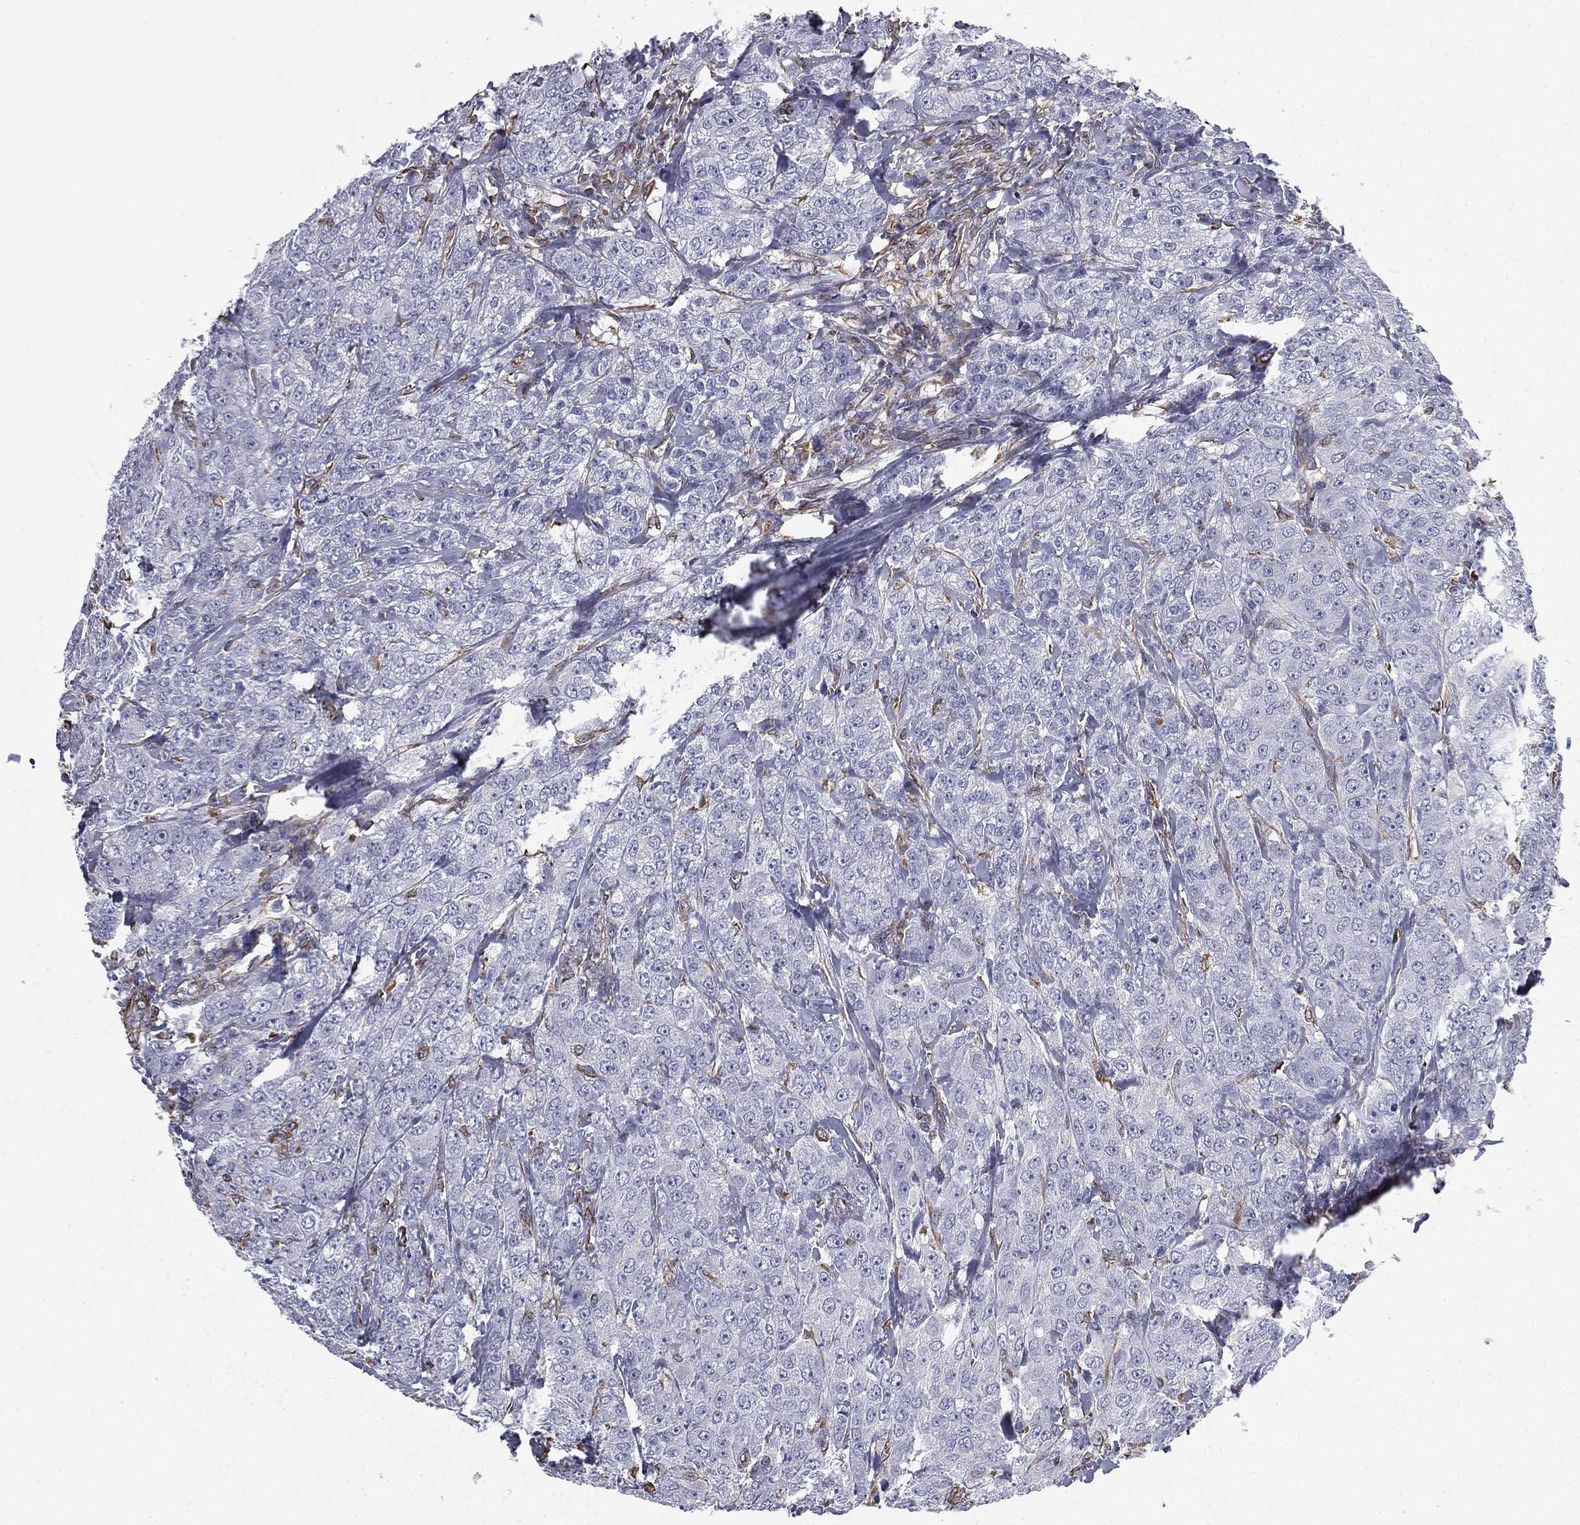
{"staining": {"intensity": "negative", "quantity": "none", "location": "none"}, "tissue": "breast cancer", "cell_type": "Tumor cells", "image_type": "cancer", "snomed": [{"axis": "morphology", "description": "Duct carcinoma"}, {"axis": "topography", "description": "Breast"}], "caption": "Immunohistochemistry photomicrograph of neoplastic tissue: breast cancer stained with DAB (3,3'-diaminobenzidine) displays no significant protein staining in tumor cells.", "gene": "SCUBE1", "patient": {"sex": "female", "age": 43}}